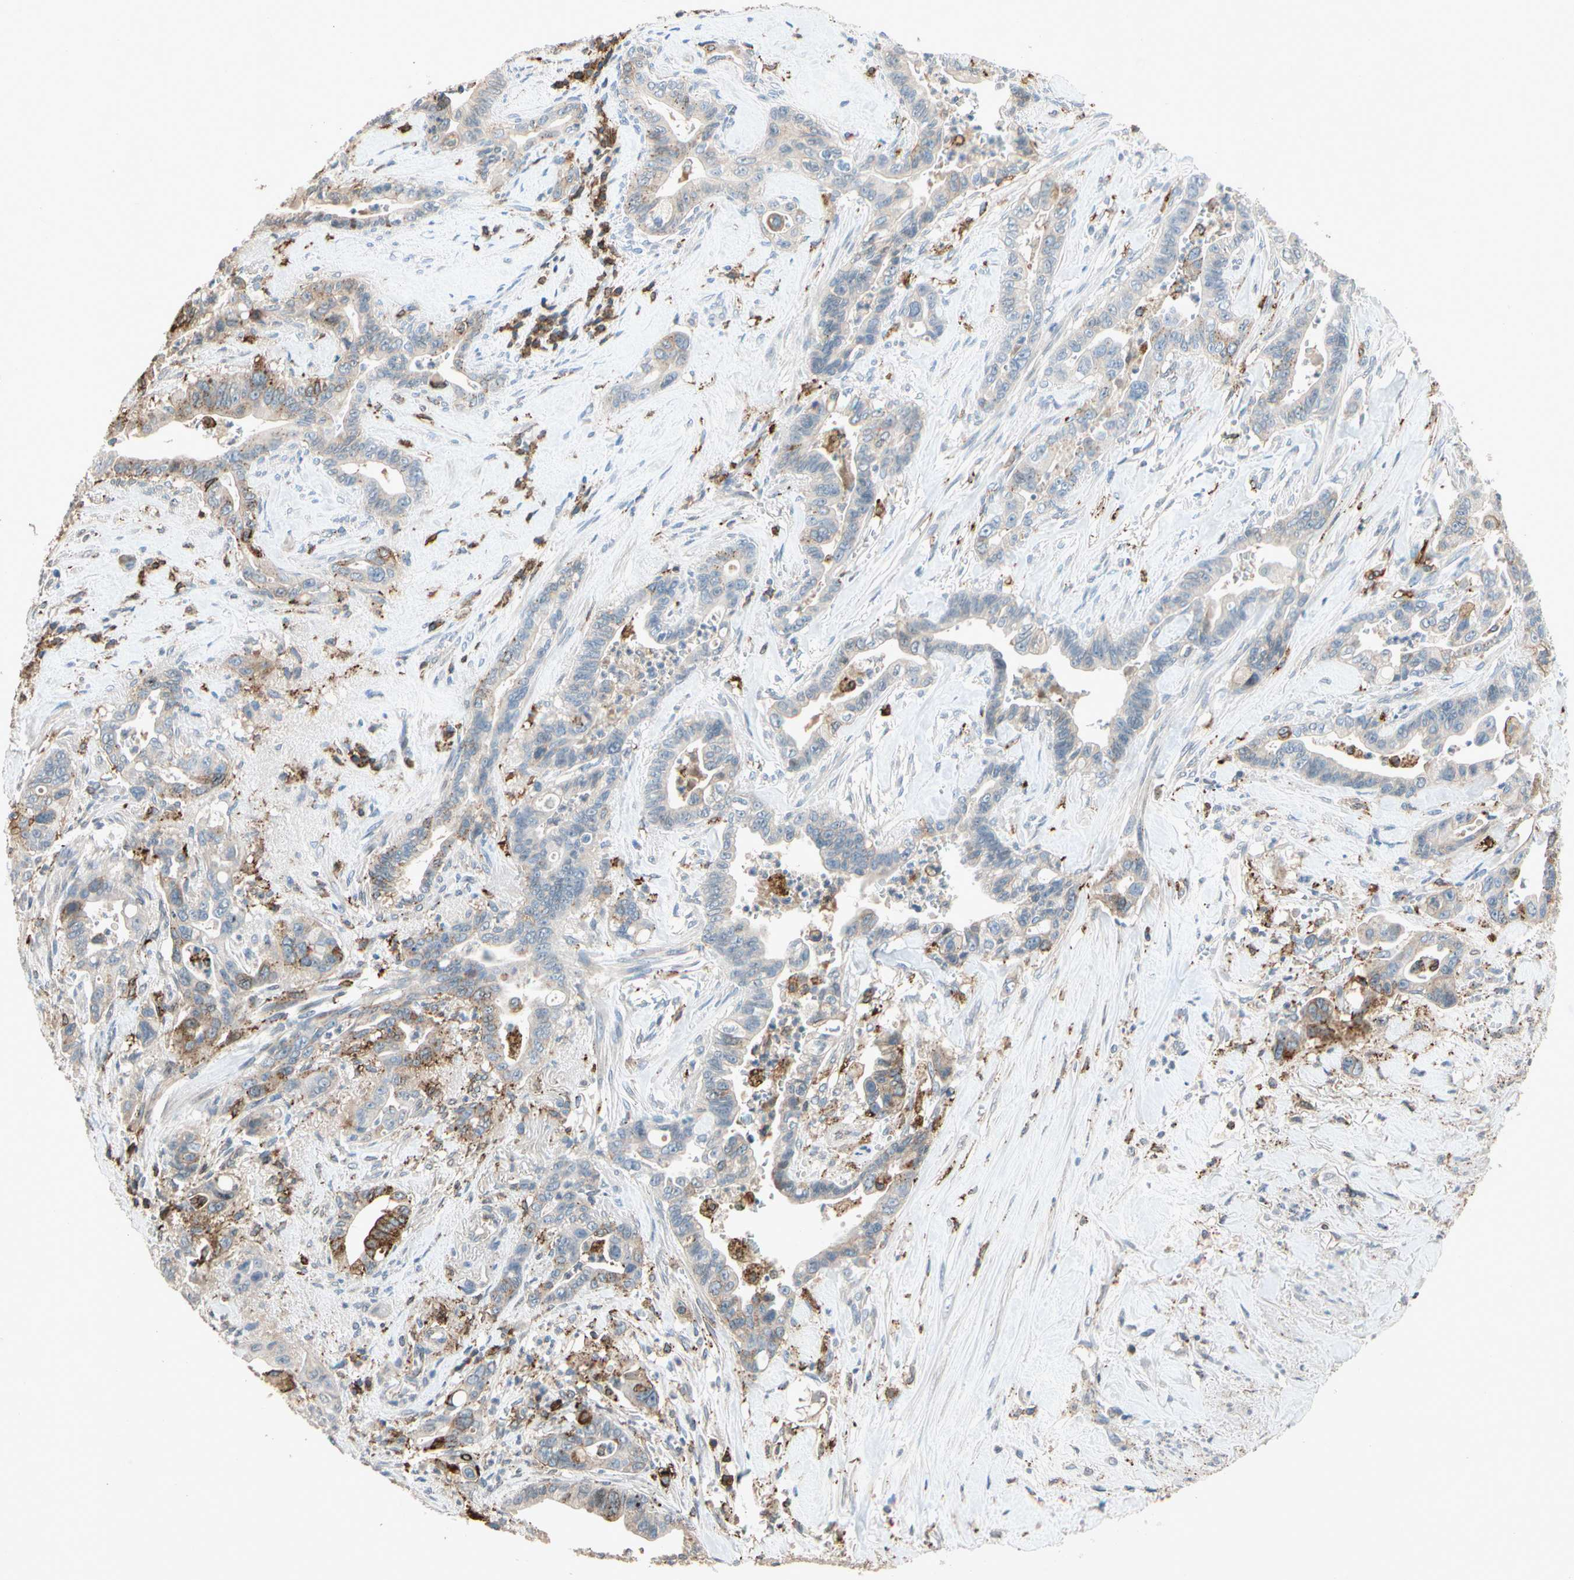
{"staining": {"intensity": "weak", "quantity": "25%-75%", "location": "cytoplasmic/membranous"}, "tissue": "pancreatic cancer", "cell_type": "Tumor cells", "image_type": "cancer", "snomed": [{"axis": "morphology", "description": "Adenocarcinoma, NOS"}, {"axis": "topography", "description": "Pancreas"}], "caption": "Tumor cells display weak cytoplasmic/membranous positivity in about 25%-75% of cells in pancreatic cancer.", "gene": "NDFIP2", "patient": {"sex": "male", "age": 70}}